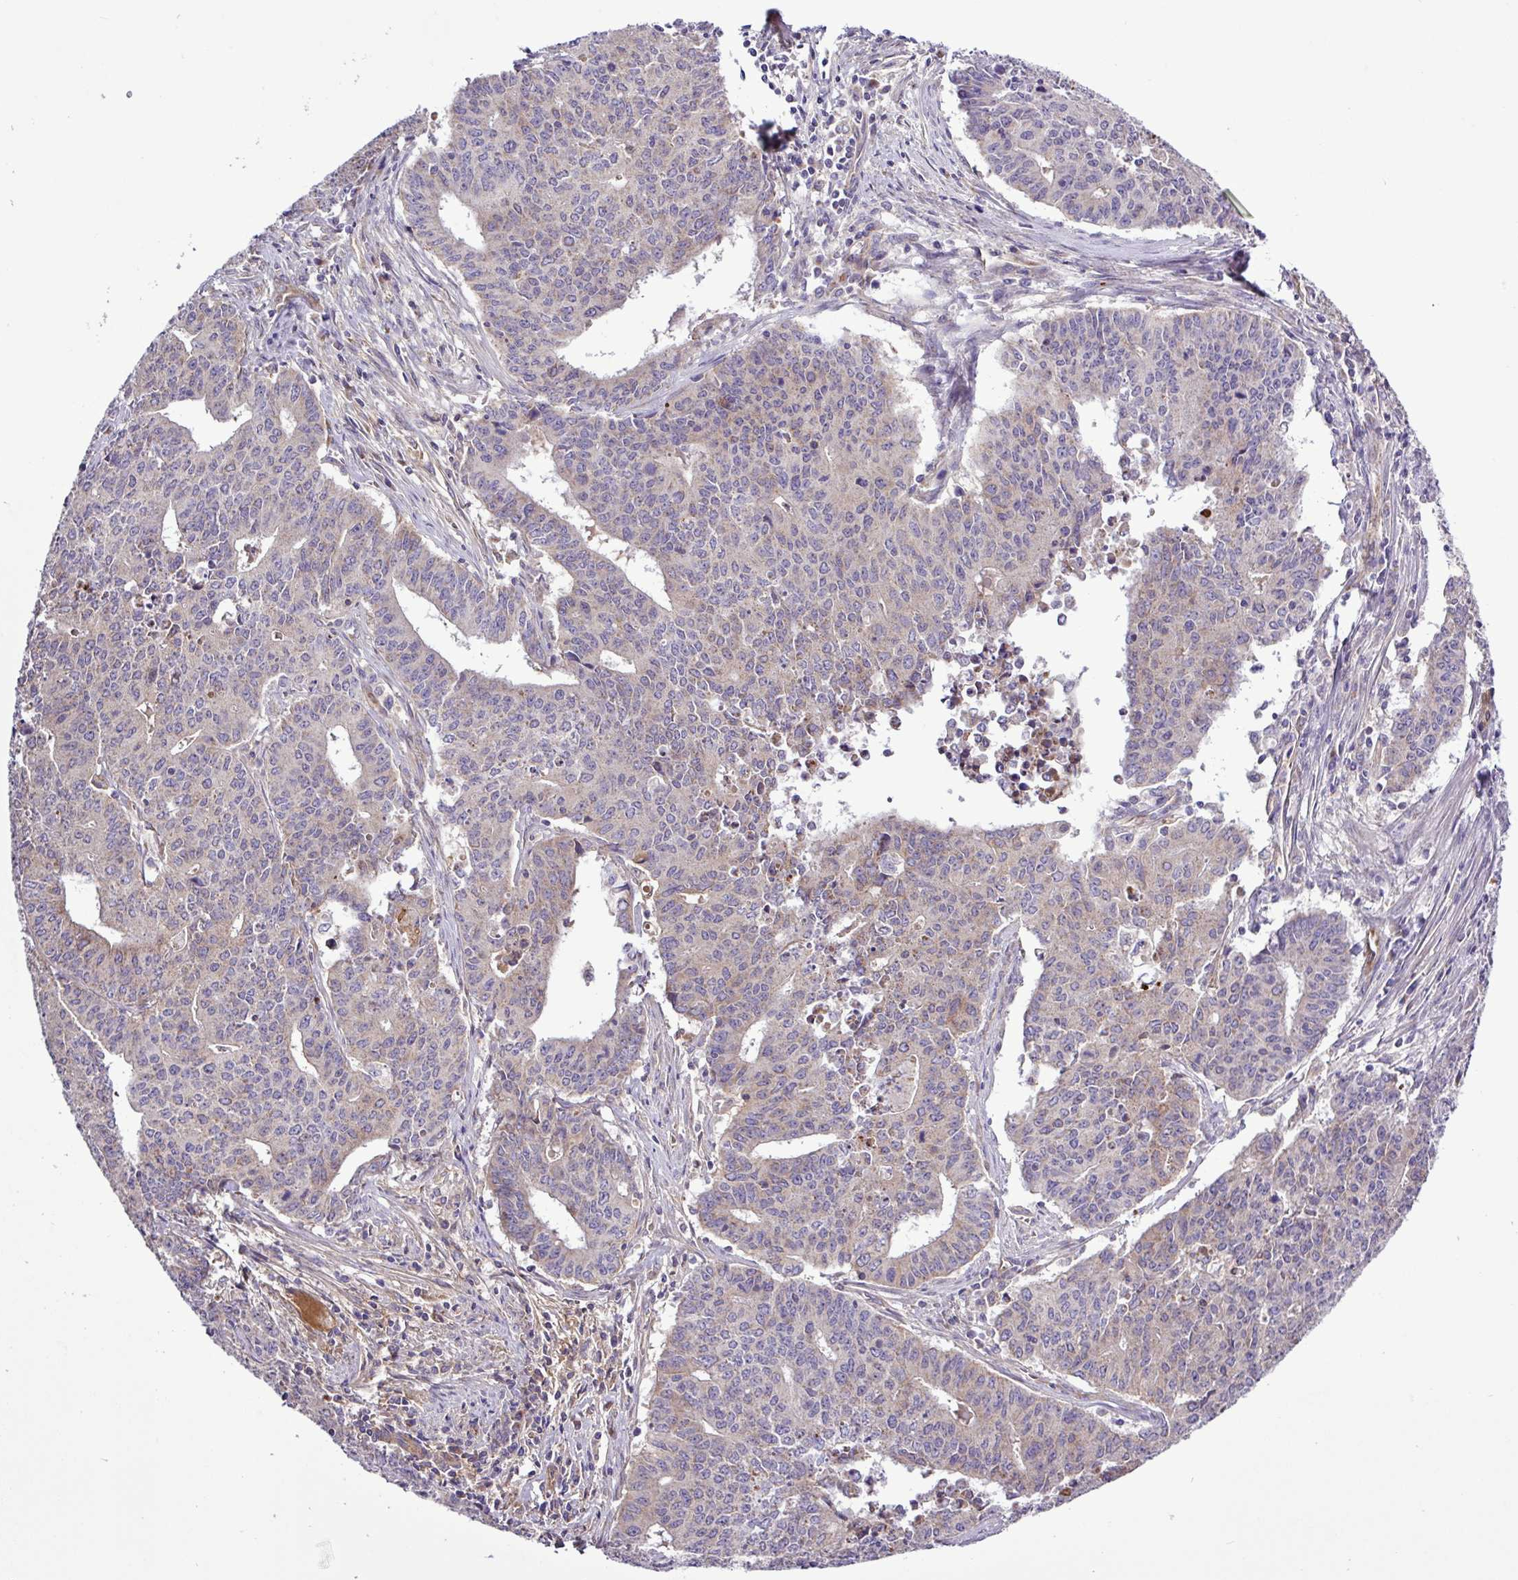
{"staining": {"intensity": "weak", "quantity": "<25%", "location": "cytoplasmic/membranous"}, "tissue": "endometrial cancer", "cell_type": "Tumor cells", "image_type": "cancer", "snomed": [{"axis": "morphology", "description": "Adenocarcinoma, NOS"}, {"axis": "topography", "description": "Endometrium"}], "caption": "The histopathology image shows no staining of tumor cells in adenocarcinoma (endometrial).", "gene": "CWH43", "patient": {"sex": "female", "age": 59}}